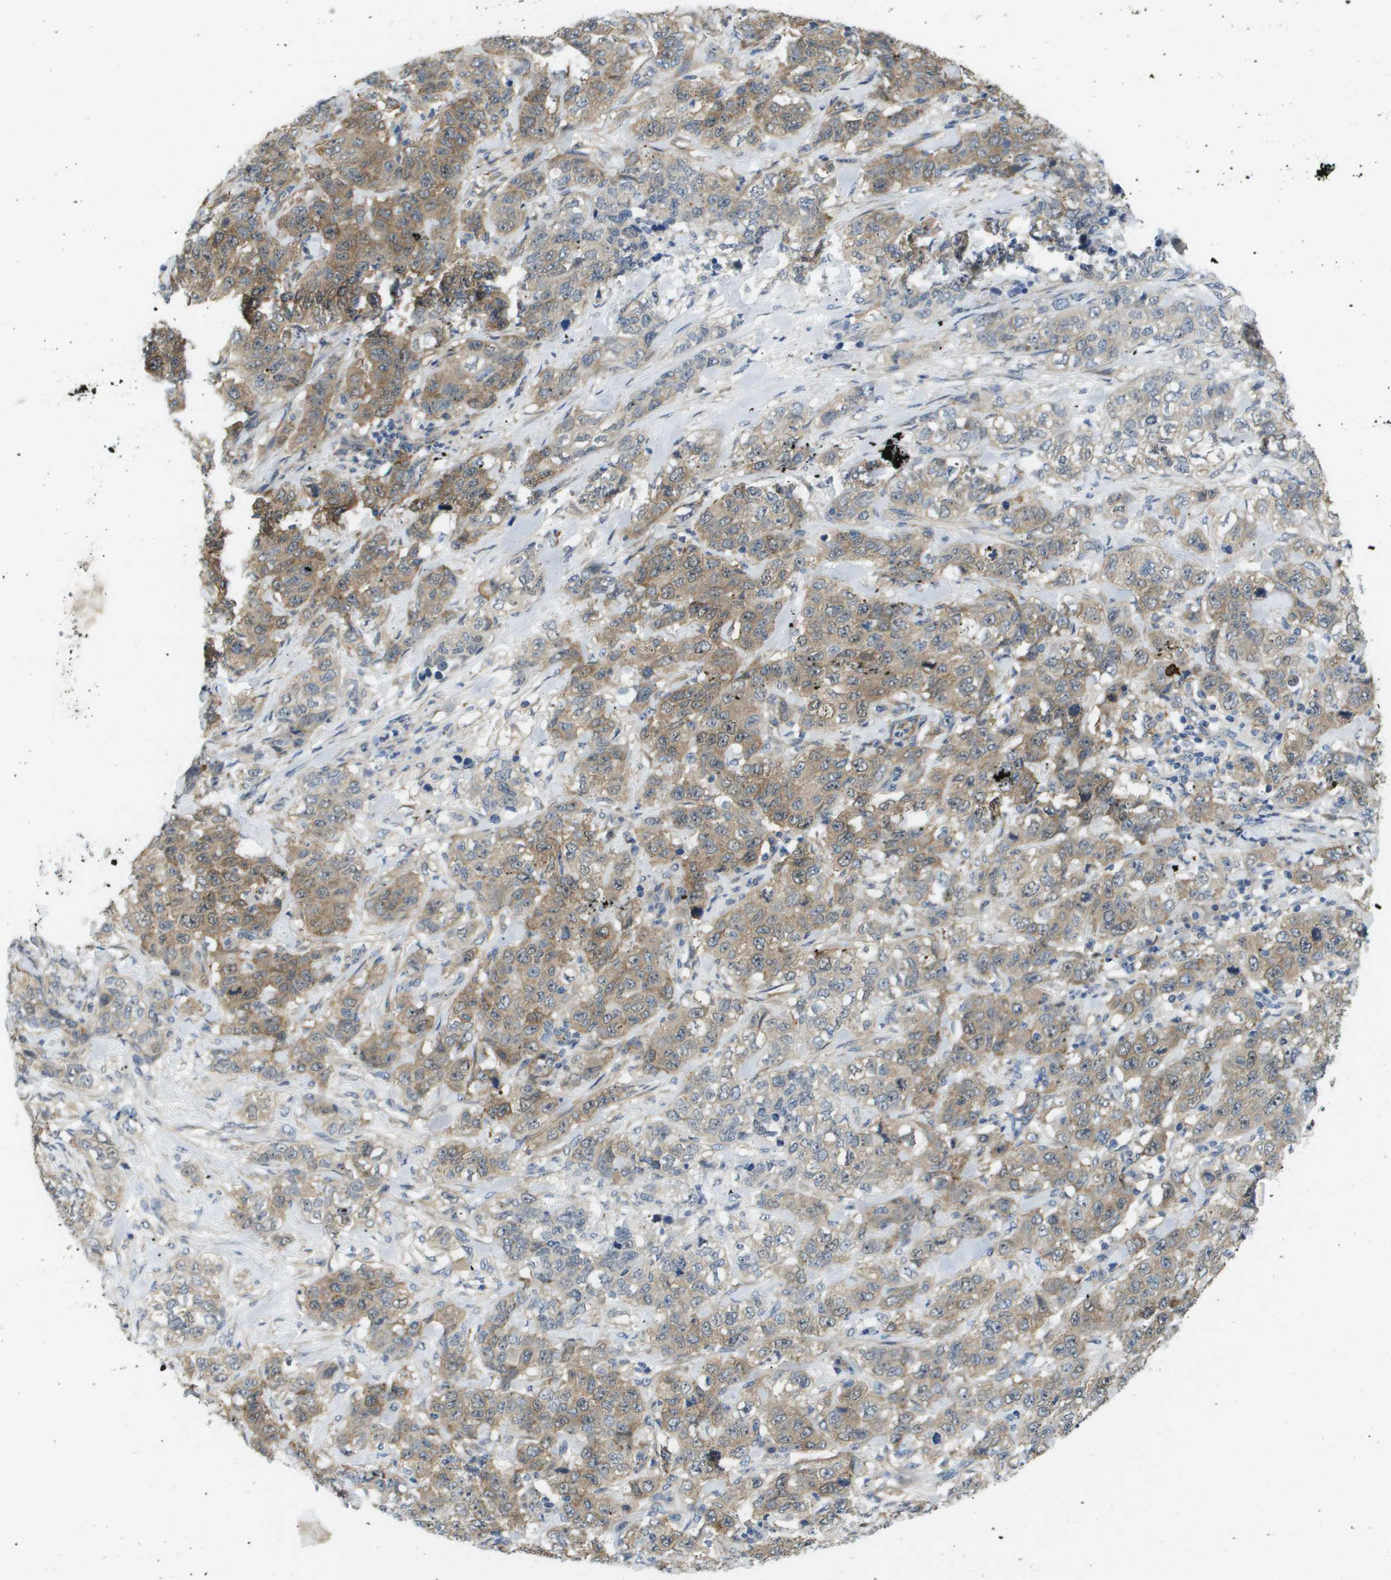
{"staining": {"intensity": "moderate", "quantity": ">75%", "location": "cytoplasmic/membranous"}, "tissue": "stomach cancer", "cell_type": "Tumor cells", "image_type": "cancer", "snomed": [{"axis": "morphology", "description": "Adenocarcinoma, NOS"}, {"axis": "topography", "description": "Stomach"}], "caption": "Approximately >75% of tumor cells in human stomach cancer exhibit moderate cytoplasmic/membranous protein expression as visualized by brown immunohistochemical staining.", "gene": "OTUD5", "patient": {"sex": "male", "age": 48}}